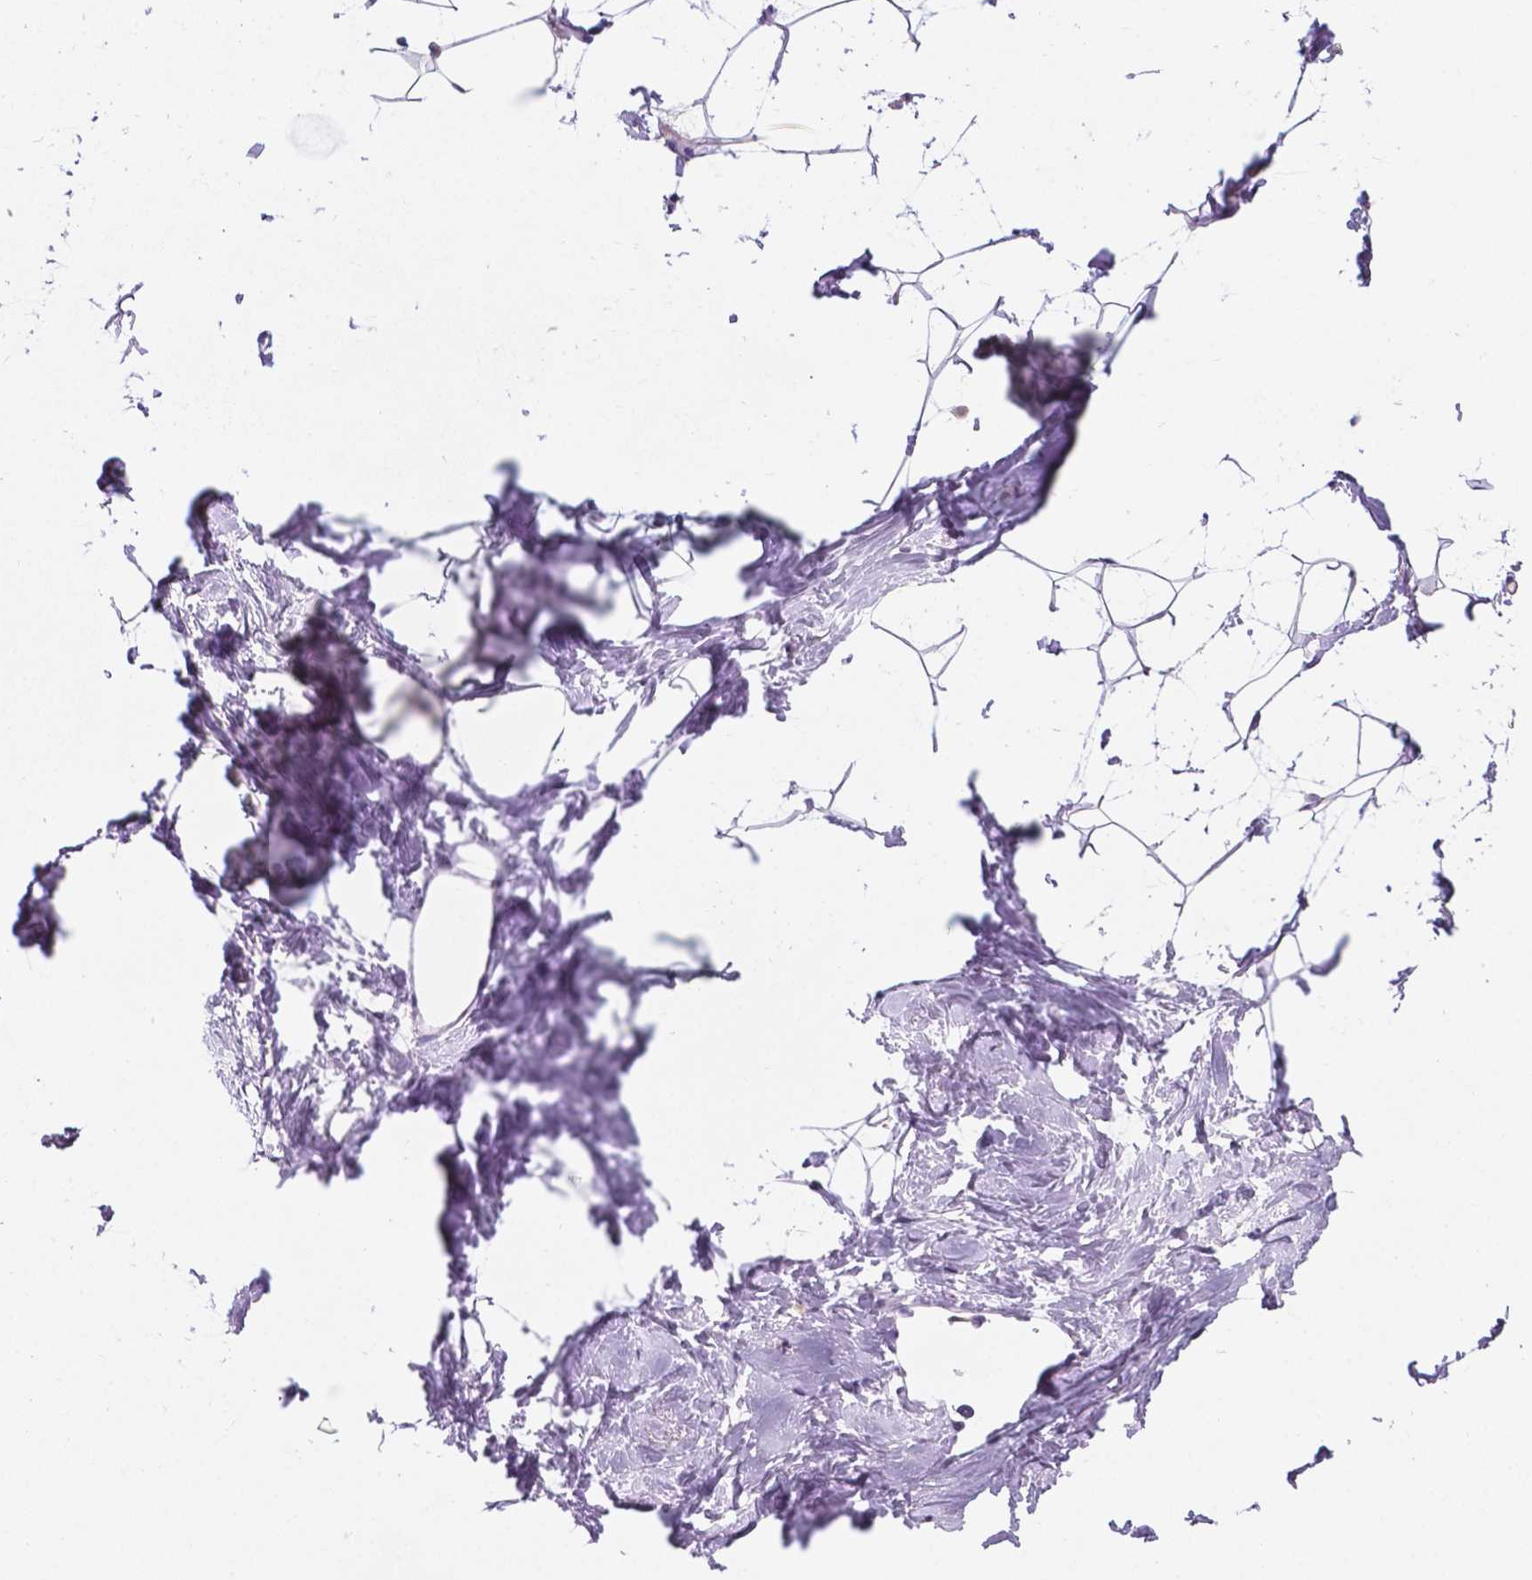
{"staining": {"intensity": "negative", "quantity": "none", "location": "none"}, "tissue": "breast", "cell_type": "Adipocytes", "image_type": "normal", "snomed": [{"axis": "morphology", "description": "Normal tissue, NOS"}, {"axis": "topography", "description": "Breast"}], "caption": "DAB (3,3'-diaminobenzidine) immunohistochemical staining of normal human breast shows no significant expression in adipocytes.", "gene": "EGFR", "patient": {"sex": "female", "age": 32}}